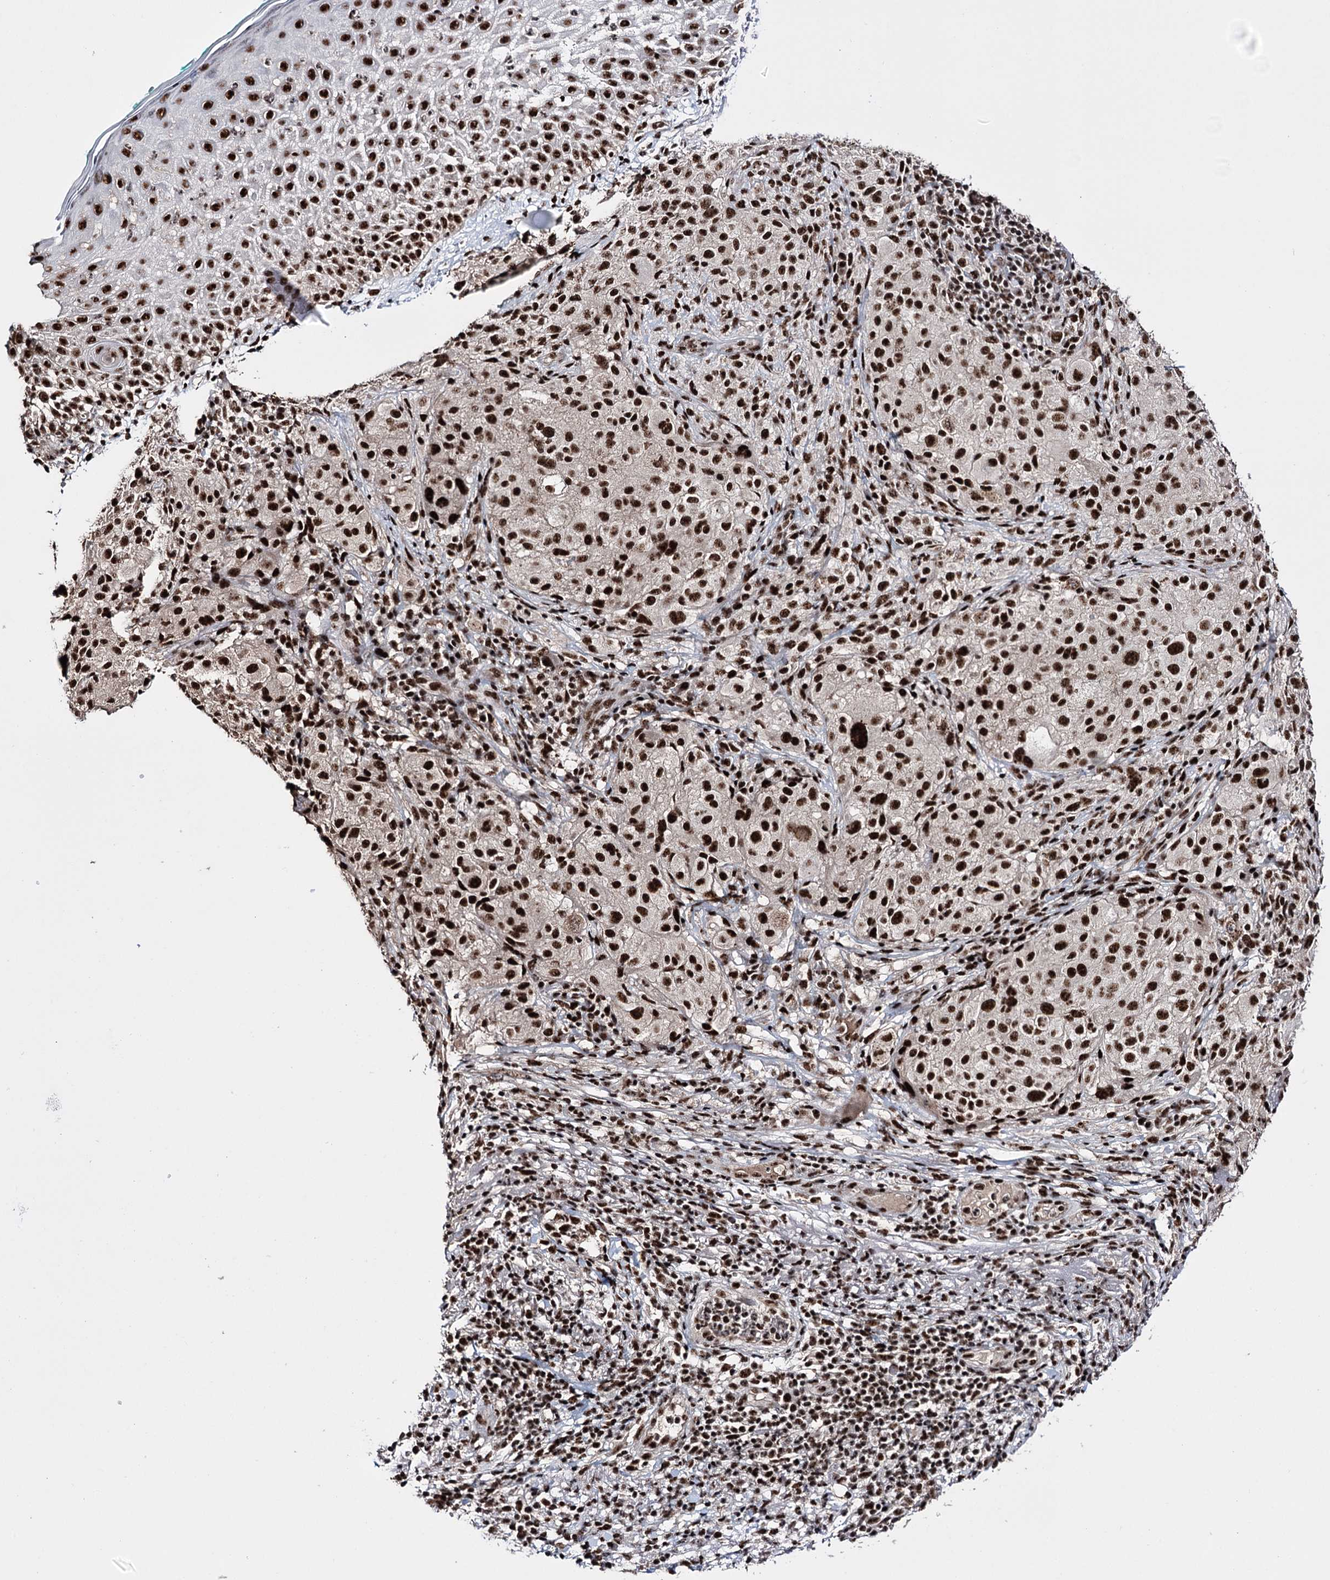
{"staining": {"intensity": "strong", "quantity": ">75%", "location": "nuclear"}, "tissue": "melanoma", "cell_type": "Tumor cells", "image_type": "cancer", "snomed": [{"axis": "morphology", "description": "Necrosis, NOS"}, {"axis": "morphology", "description": "Malignant melanoma, NOS"}, {"axis": "topography", "description": "Skin"}], "caption": "IHC of human melanoma reveals high levels of strong nuclear positivity in approximately >75% of tumor cells.", "gene": "PRPF40A", "patient": {"sex": "female", "age": 87}}